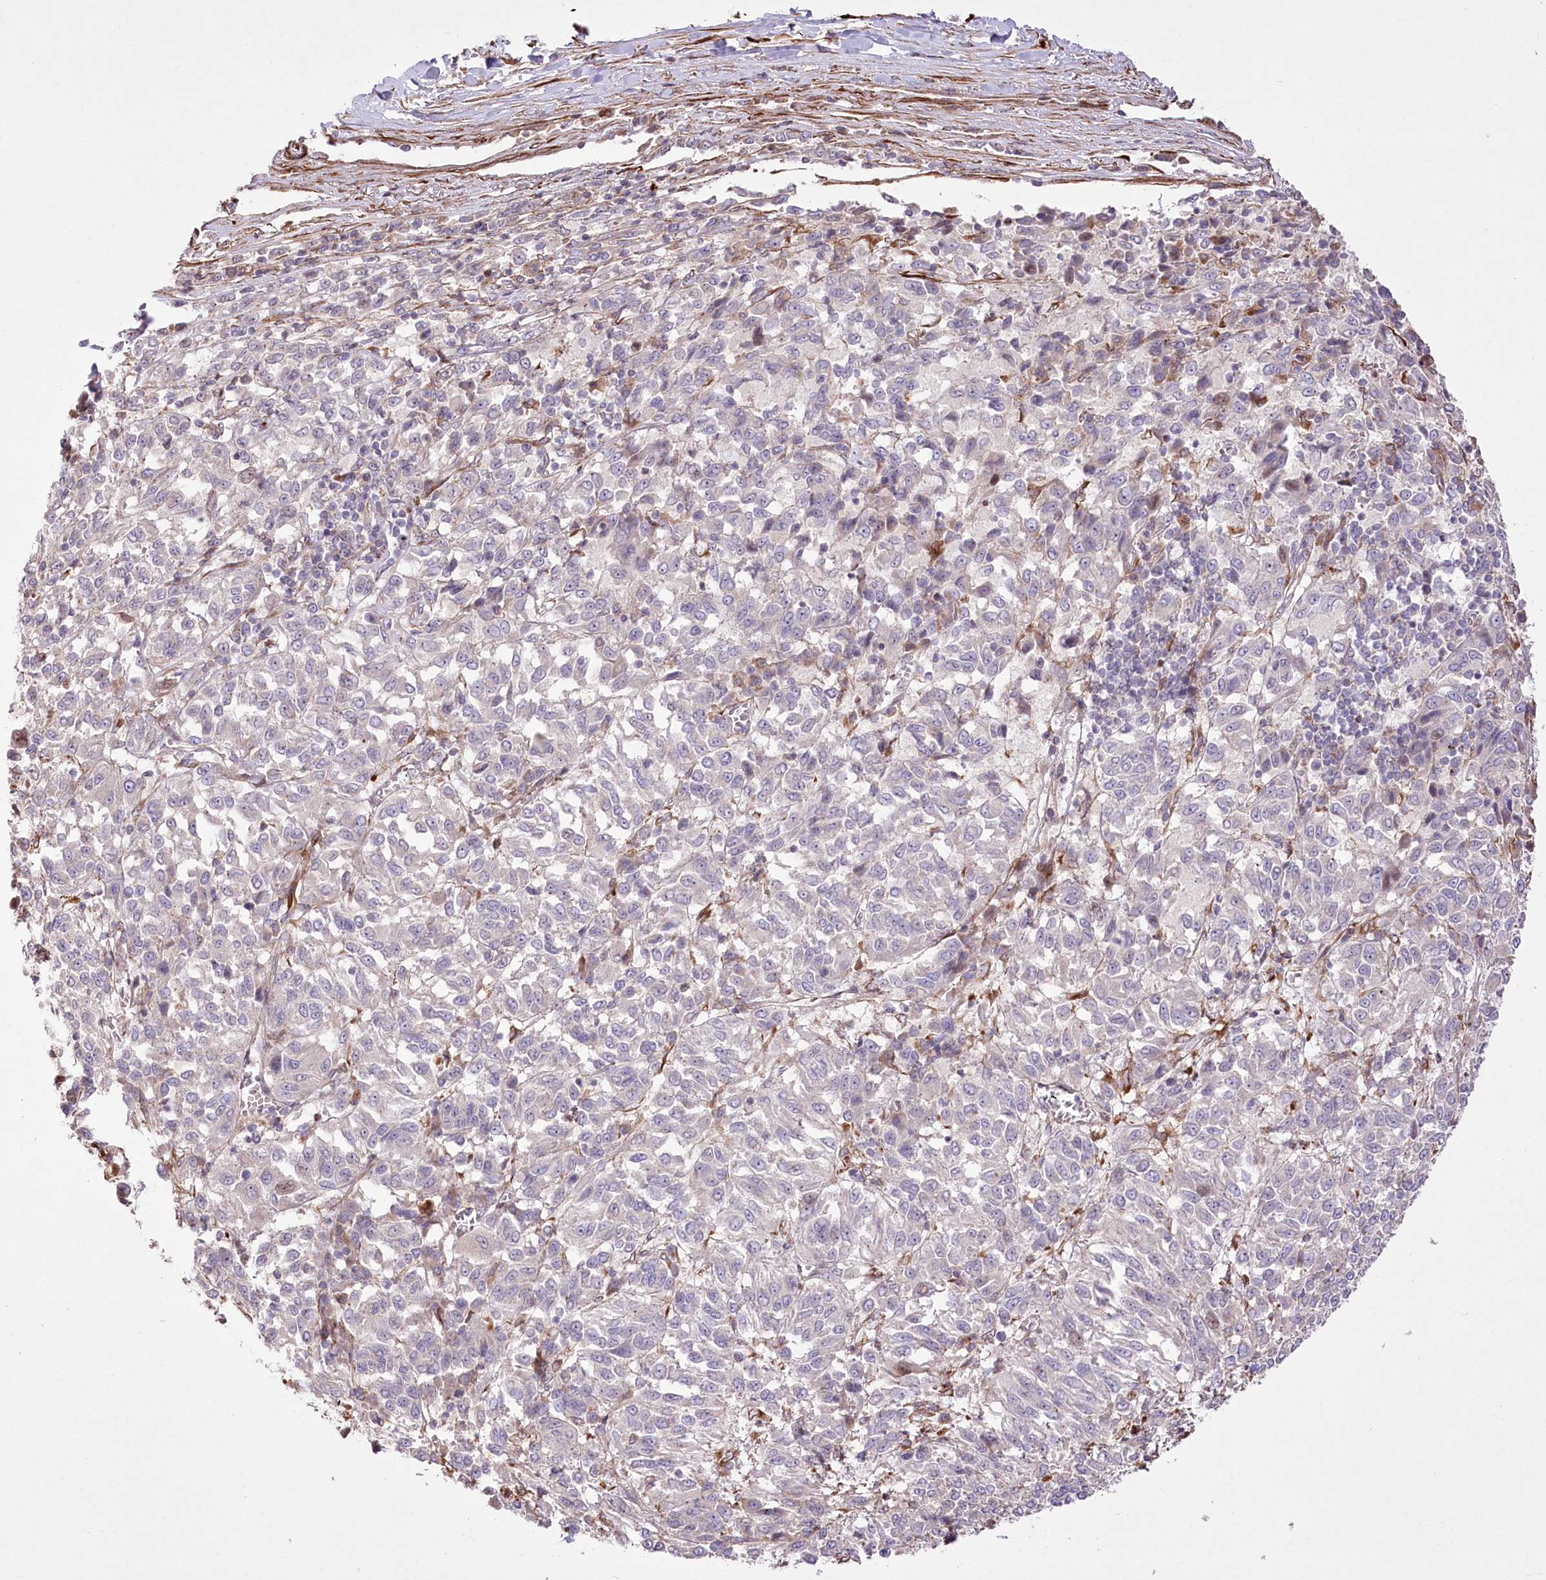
{"staining": {"intensity": "negative", "quantity": "none", "location": "none"}, "tissue": "melanoma", "cell_type": "Tumor cells", "image_type": "cancer", "snomed": [{"axis": "morphology", "description": "Malignant melanoma, Metastatic site"}, {"axis": "topography", "description": "Lung"}], "caption": "Malignant melanoma (metastatic site) stained for a protein using immunohistochemistry displays no positivity tumor cells.", "gene": "RNF24", "patient": {"sex": "male", "age": 64}}